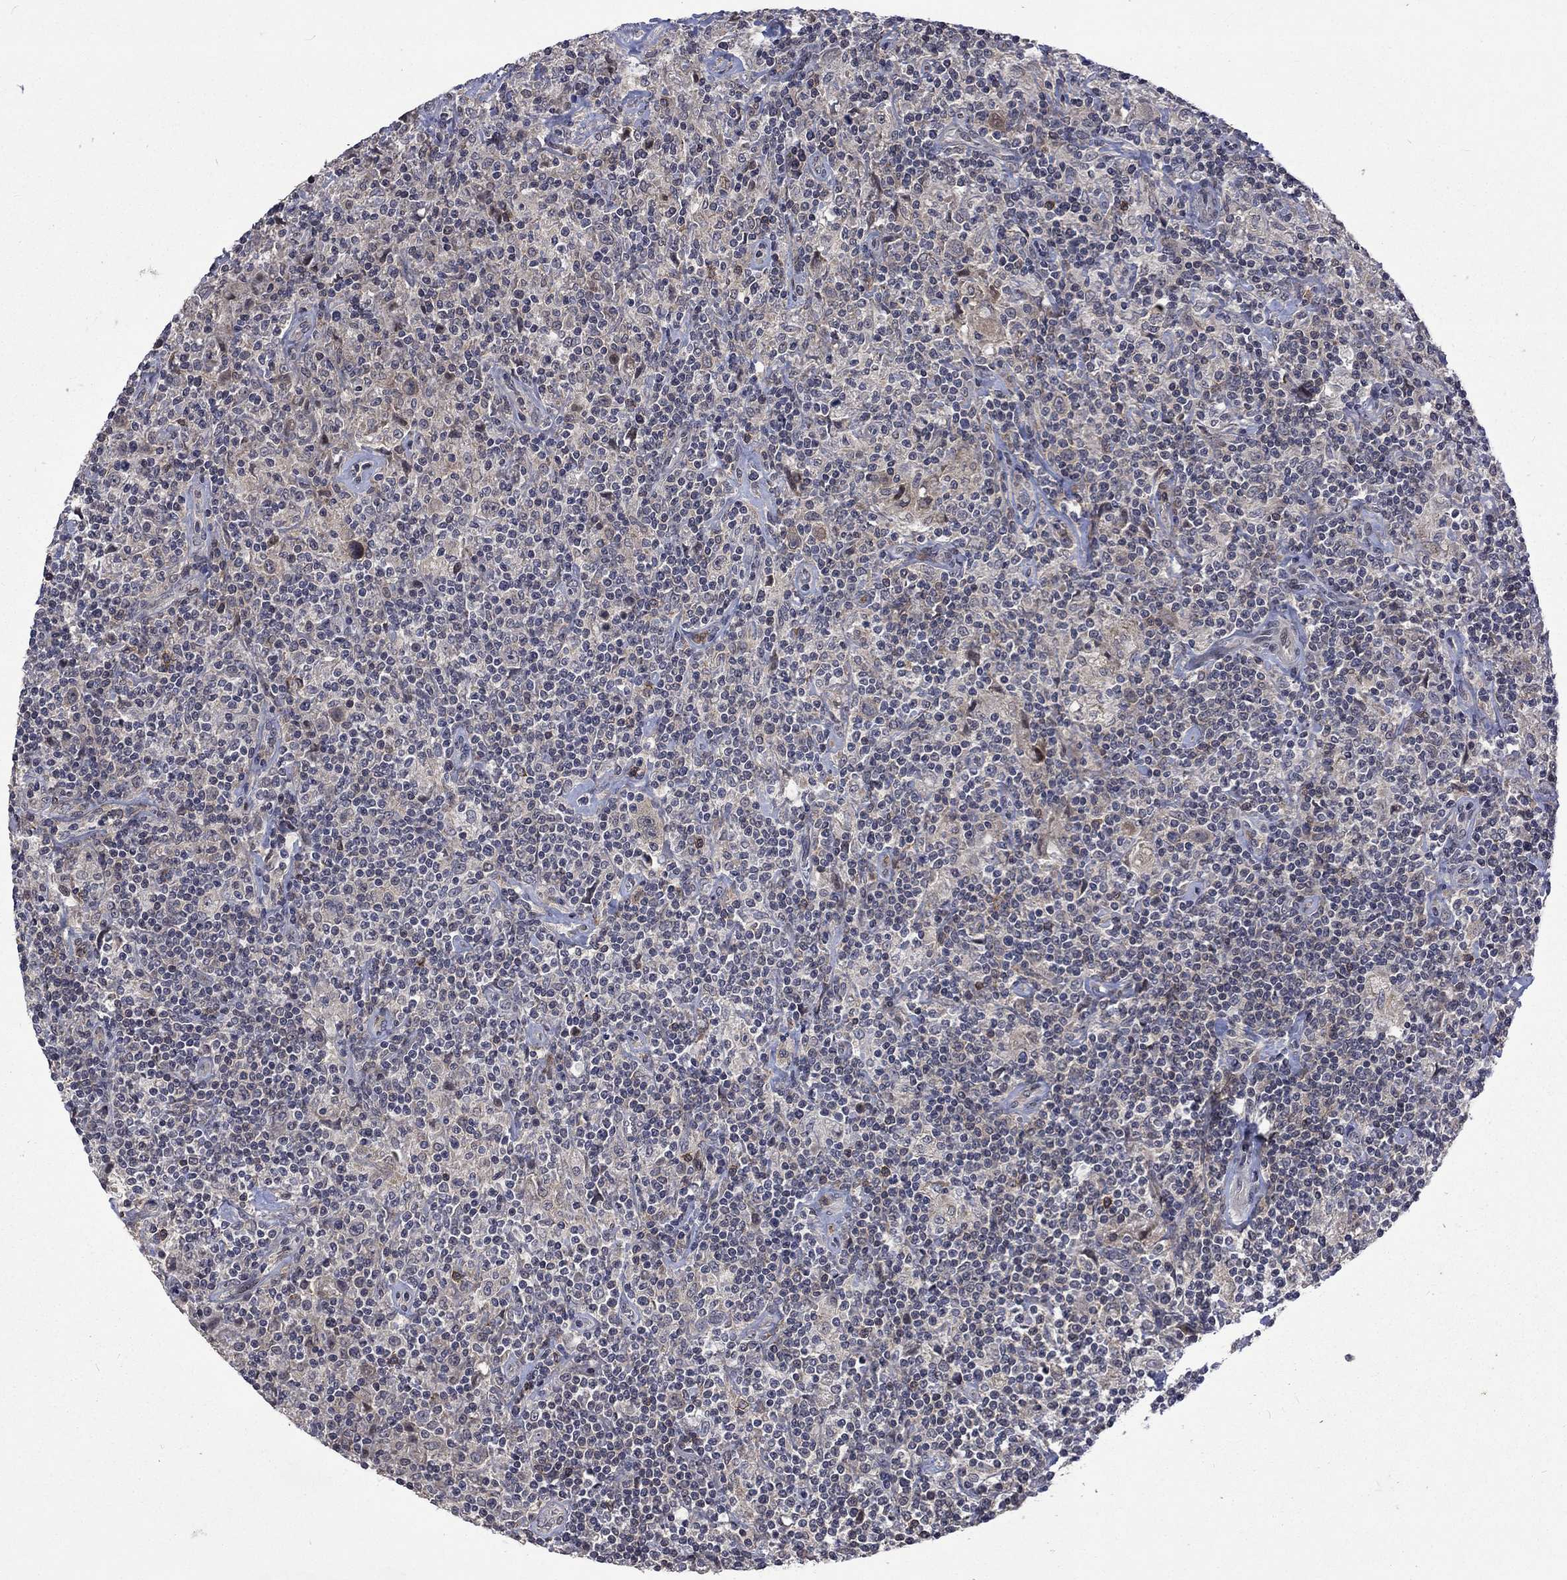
{"staining": {"intensity": "negative", "quantity": "none", "location": "none"}, "tissue": "lymphoma", "cell_type": "Tumor cells", "image_type": "cancer", "snomed": [{"axis": "morphology", "description": "Hodgkin's disease, NOS"}, {"axis": "topography", "description": "Lymph node"}], "caption": "Histopathology image shows no protein positivity in tumor cells of Hodgkin's disease tissue. (Stains: DAB immunohistochemistry with hematoxylin counter stain, Microscopy: brightfield microscopy at high magnification).", "gene": "PPP1R9A", "patient": {"sex": "male", "age": 70}}